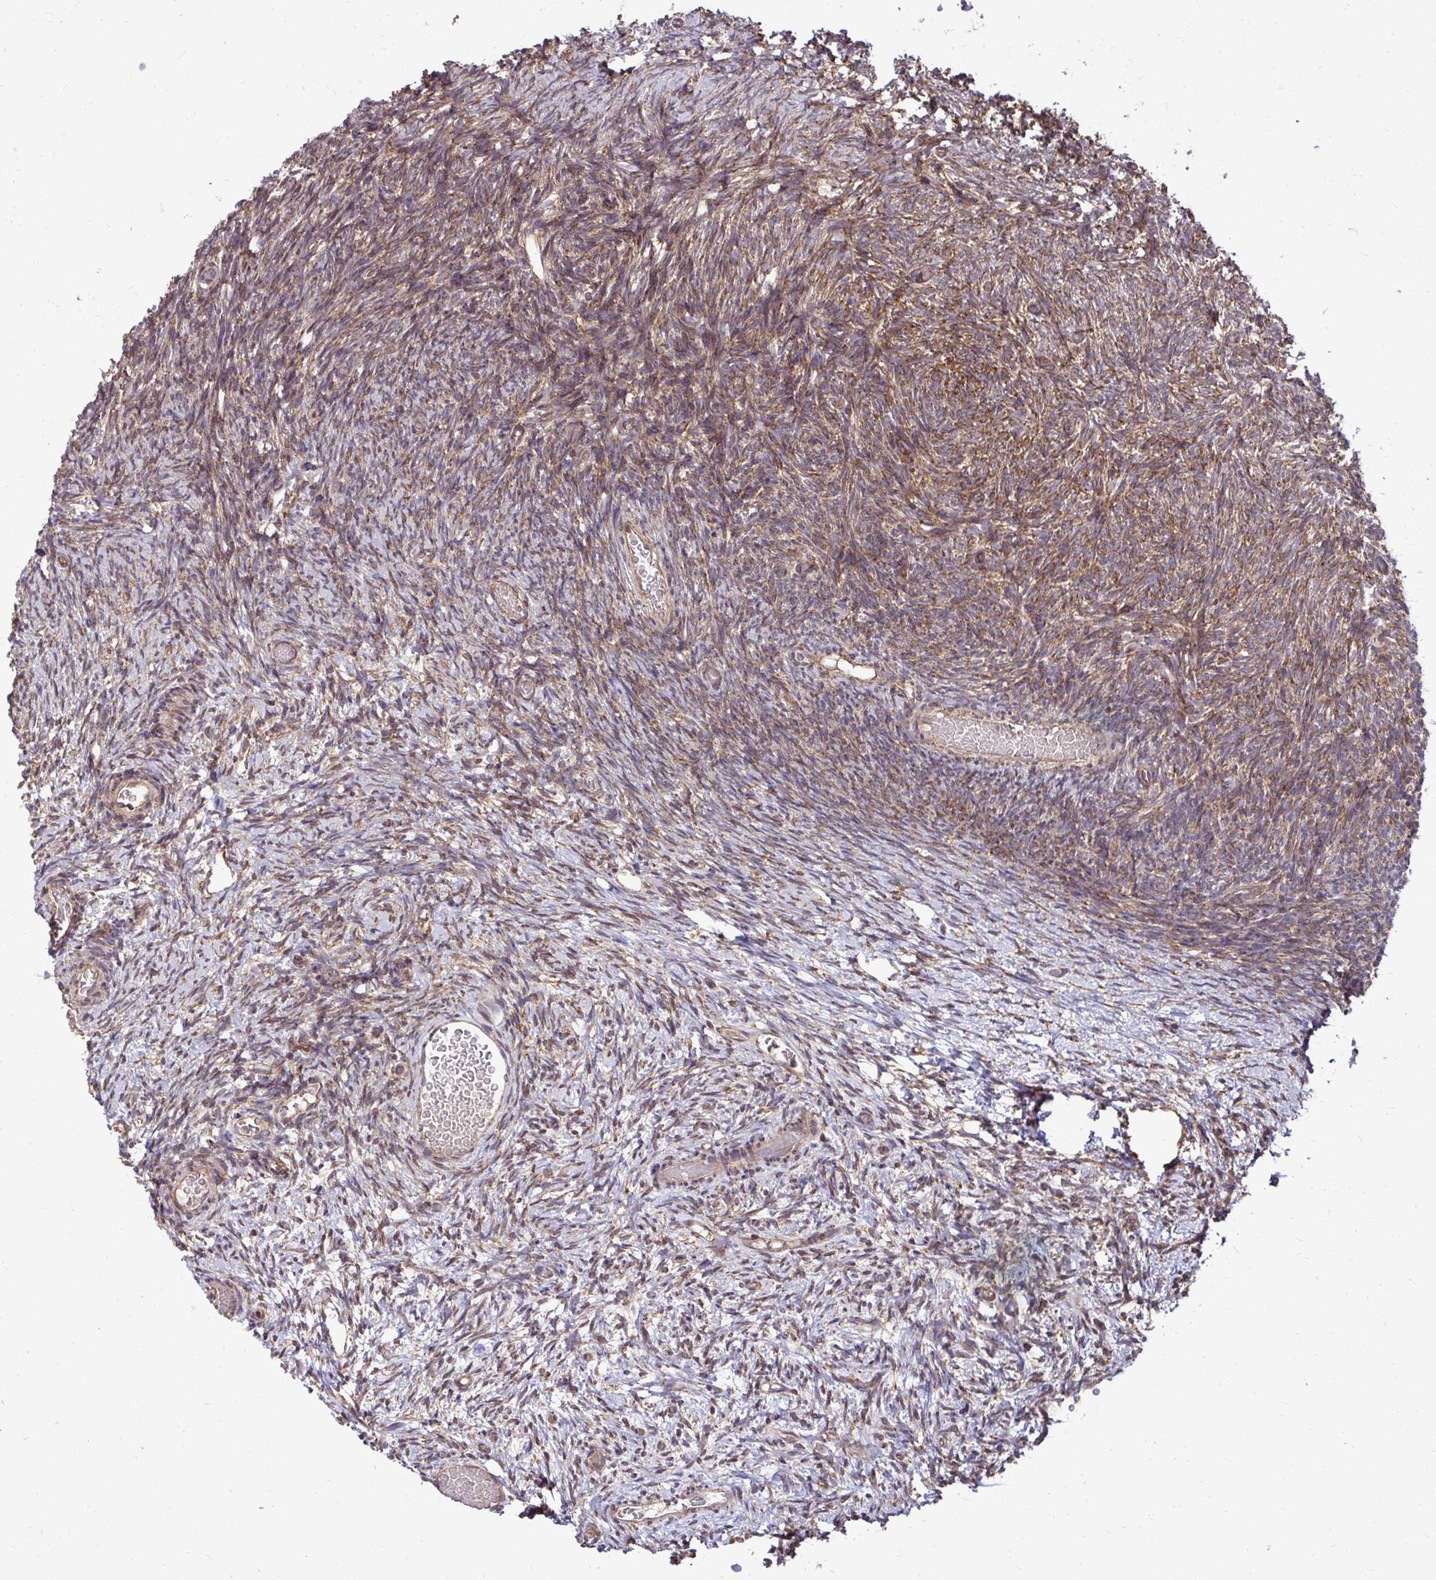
{"staining": {"intensity": "moderate", "quantity": ">75%", "location": "cytoplasmic/membranous"}, "tissue": "ovary", "cell_type": "Follicle cells", "image_type": "normal", "snomed": [{"axis": "morphology", "description": "Normal tissue, NOS"}, {"axis": "topography", "description": "Ovary"}], "caption": "Protein staining by IHC reveals moderate cytoplasmic/membranous expression in approximately >75% of follicle cells in normal ovary.", "gene": "FMR1", "patient": {"sex": "female", "age": 39}}